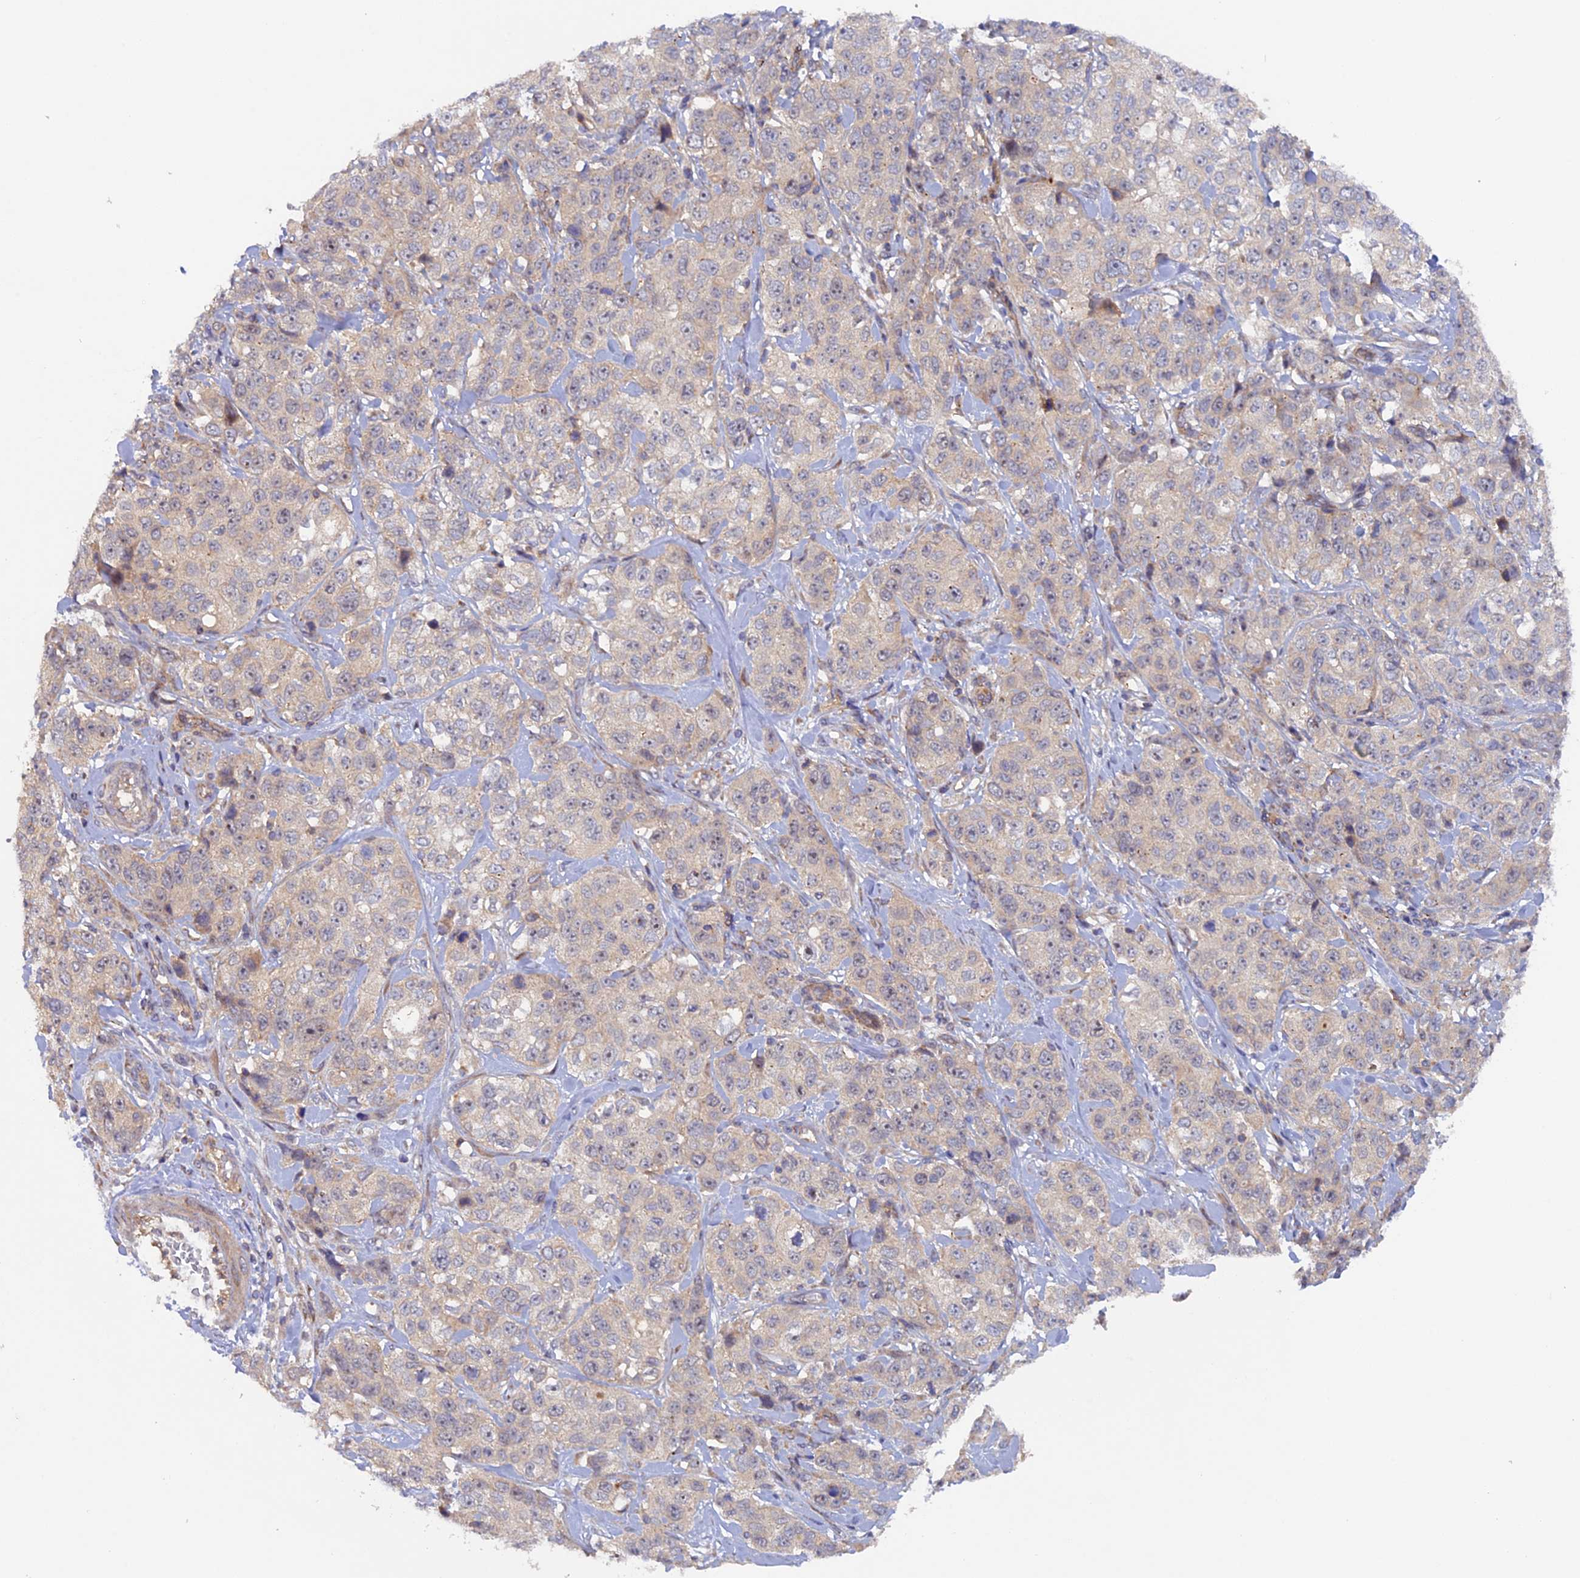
{"staining": {"intensity": "weak", "quantity": "25%-75%", "location": "cytoplasmic/membranous"}, "tissue": "stomach cancer", "cell_type": "Tumor cells", "image_type": "cancer", "snomed": [{"axis": "morphology", "description": "Adenocarcinoma, NOS"}, {"axis": "topography", "description": "Stomach"}], "caption": "Protein staining of stomach cancer tissue demonstrates weak cytoplasmic/membranous staining in about 25%-75% of tumor cells.", "gene": "FERMT1", "patient": {"sex": "male", "age": 48}}